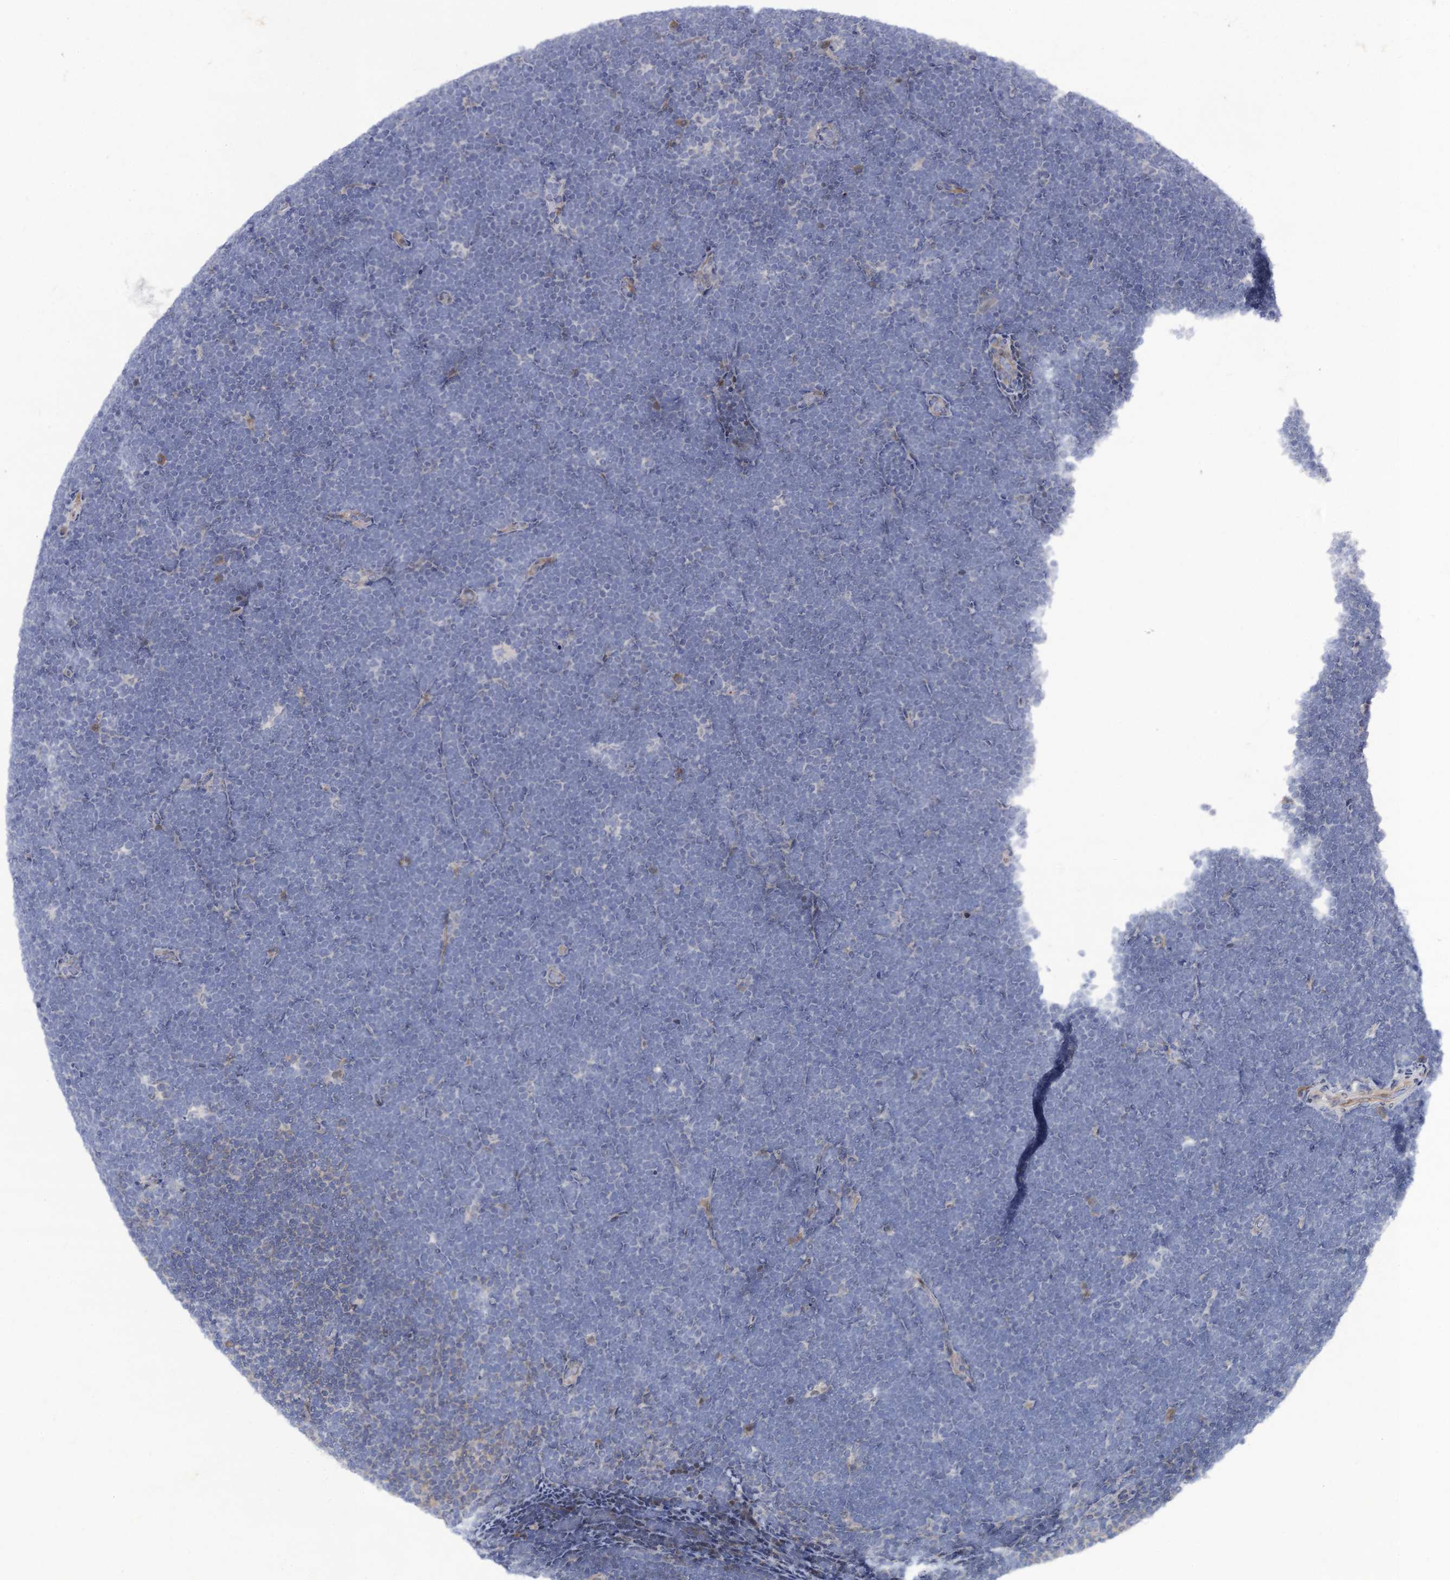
{"staining": {"intensity": "negative", "quantity": "none", "location": "none"}, "tissue": "lymphoma", "cell_type": "Tumor cells", "image_type": "cancer", "snomed": [{"axis": "morphology", "description": "Malignant lymphoma, non-Hodgkin's type, High grade"}, {"axis": "topography", "description": "Lymph node"}], "caption": "High-grade malignant lymphoma, non-Hodgkin's type stained for a protein using IHC reveals no staining tumor cells.", "gene": "QPCTL", "patient": {"sex": "male", "age": 13}}